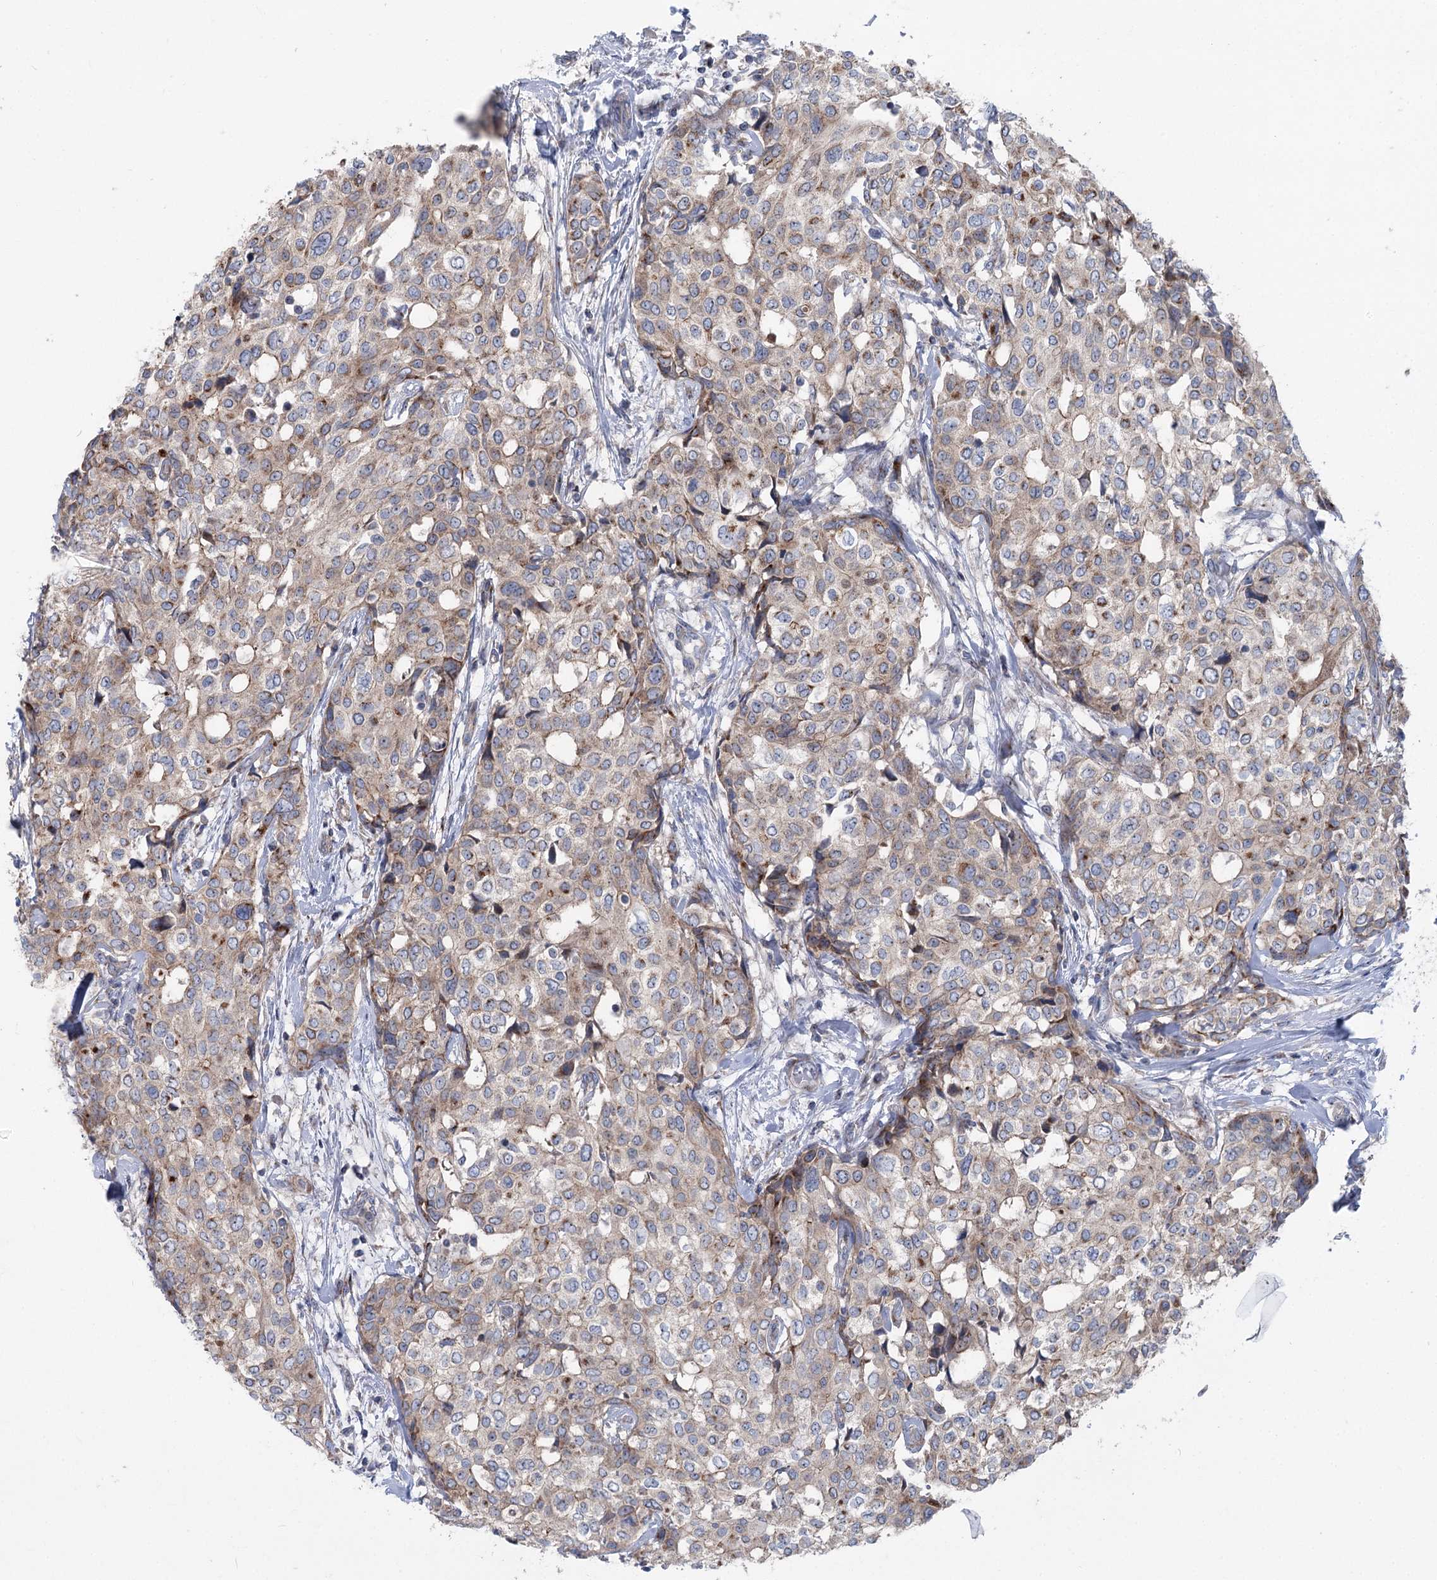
{"staining": {"intensity": "weak", "quantity": ">75%", "location": "cytoplasmic/membranous"}, "tissue": "breast cancer", "cell_type": "Tumor cells", "image_type": "cancer", "snomed": [{"axis": "morphology", "description": "Lobular carcinoma"}, {"axis": "topography", "description": "Breast"}], "caption": "Protein analysis of lobular carcinoma (breast) tissue demonstrates weak cytoplasmic/membranous positivity in about >75% of tumor cells.", "gene": "MARK2", "patient": {"sex": "female", "age": 51}}